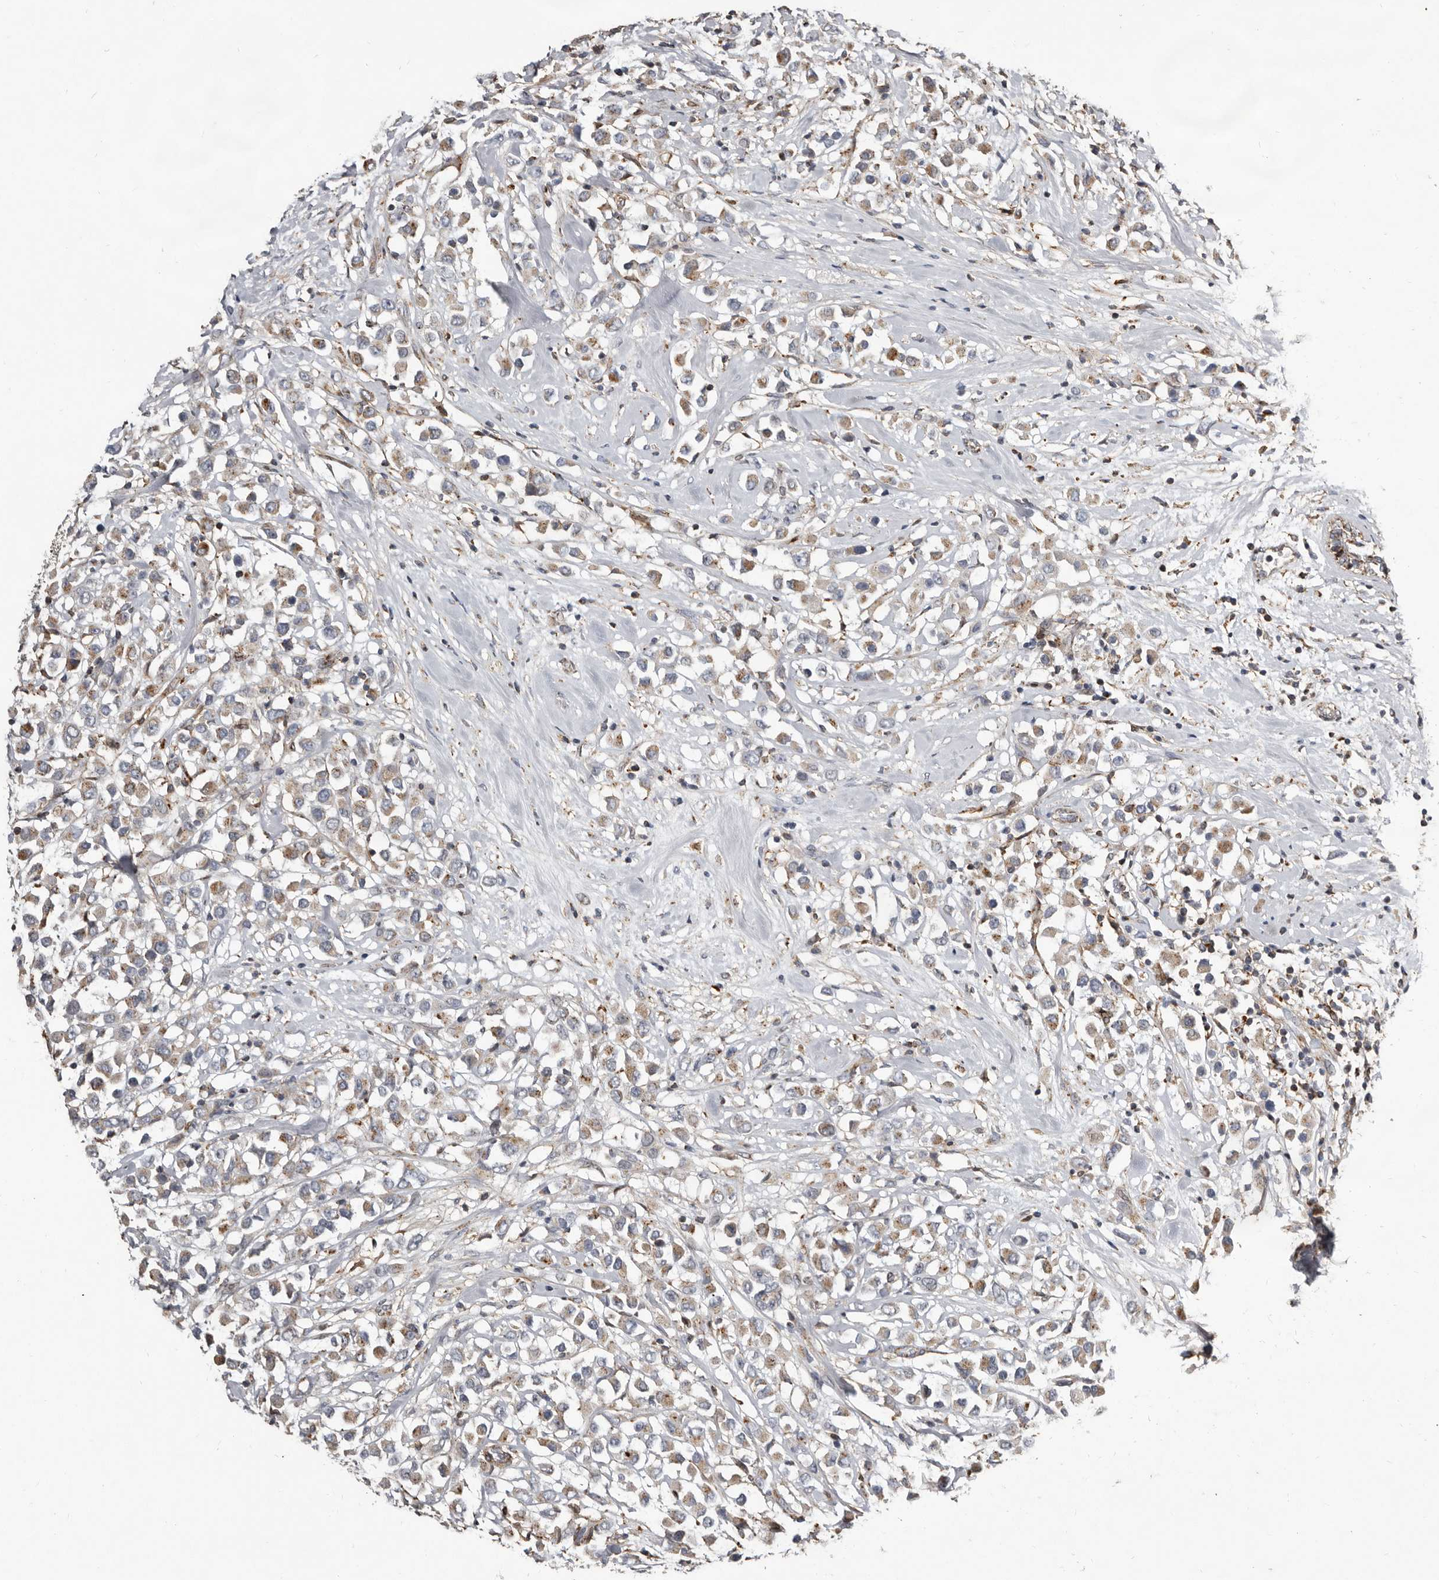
{"staining": {"intensity": "moderate", "quantity": ">75%", "location": "cytoplasmic/membranous"}, "tissue": "breast cancer", "cell_type": "Tumor cells", "image_type": "cancer", "snomed": [{"axis": "morphology", "description": "Duct carcinoma"}, {"axis": "topography", "description": "Breast"}], "caption": "Protein expression analysis of human breast cancer (invasive ductal carcinoma) reveals moderate cytoplasmic/membranous expression in about >75% of tumor cells. The staining was performed using DAB (3,3'-diaminobenzidine), with brown indicating positive protein expression. Nuclei are stained blue with hematoxylin.", "gene": "KIF26B", "patient": {"sex": "female", "age": 61}}